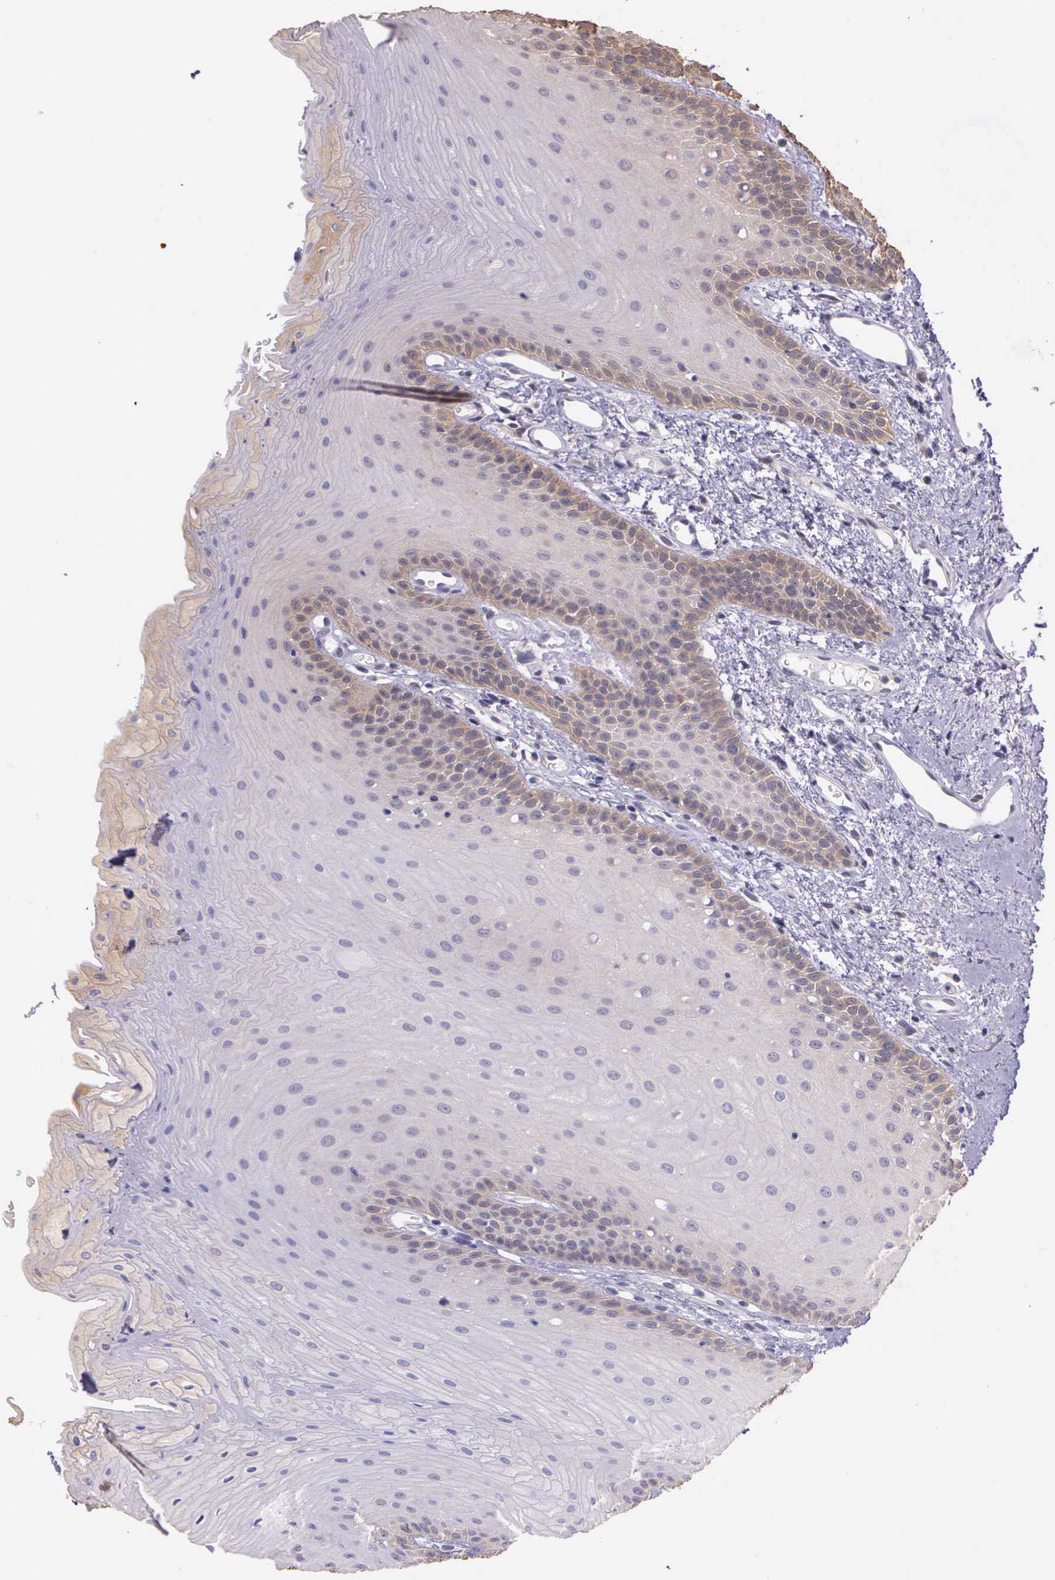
{"staining": {"intensity": "weak", "quantity": ">75%", "location": "cytoplasmic/membranous"}, "tissue": "oral mucosa", "cell_type": "Squamous epithelial cells", "image_type": "normal", "snomed": [{"axis": "morphology", "description": "Normal tissue, NOS"}, {"axis": "topography", "description": "Oral tissue"}], "caption": "A brown stain shows weak cytoplasmic/membranous staining of a protein in squamous epithelial cells of benign oral mucosa. (brown staining indicates protein expression, while blue staining denotes nuclei).", "gene": "IGBP1P2", "patient": {"sex": "male", "age": 52}}